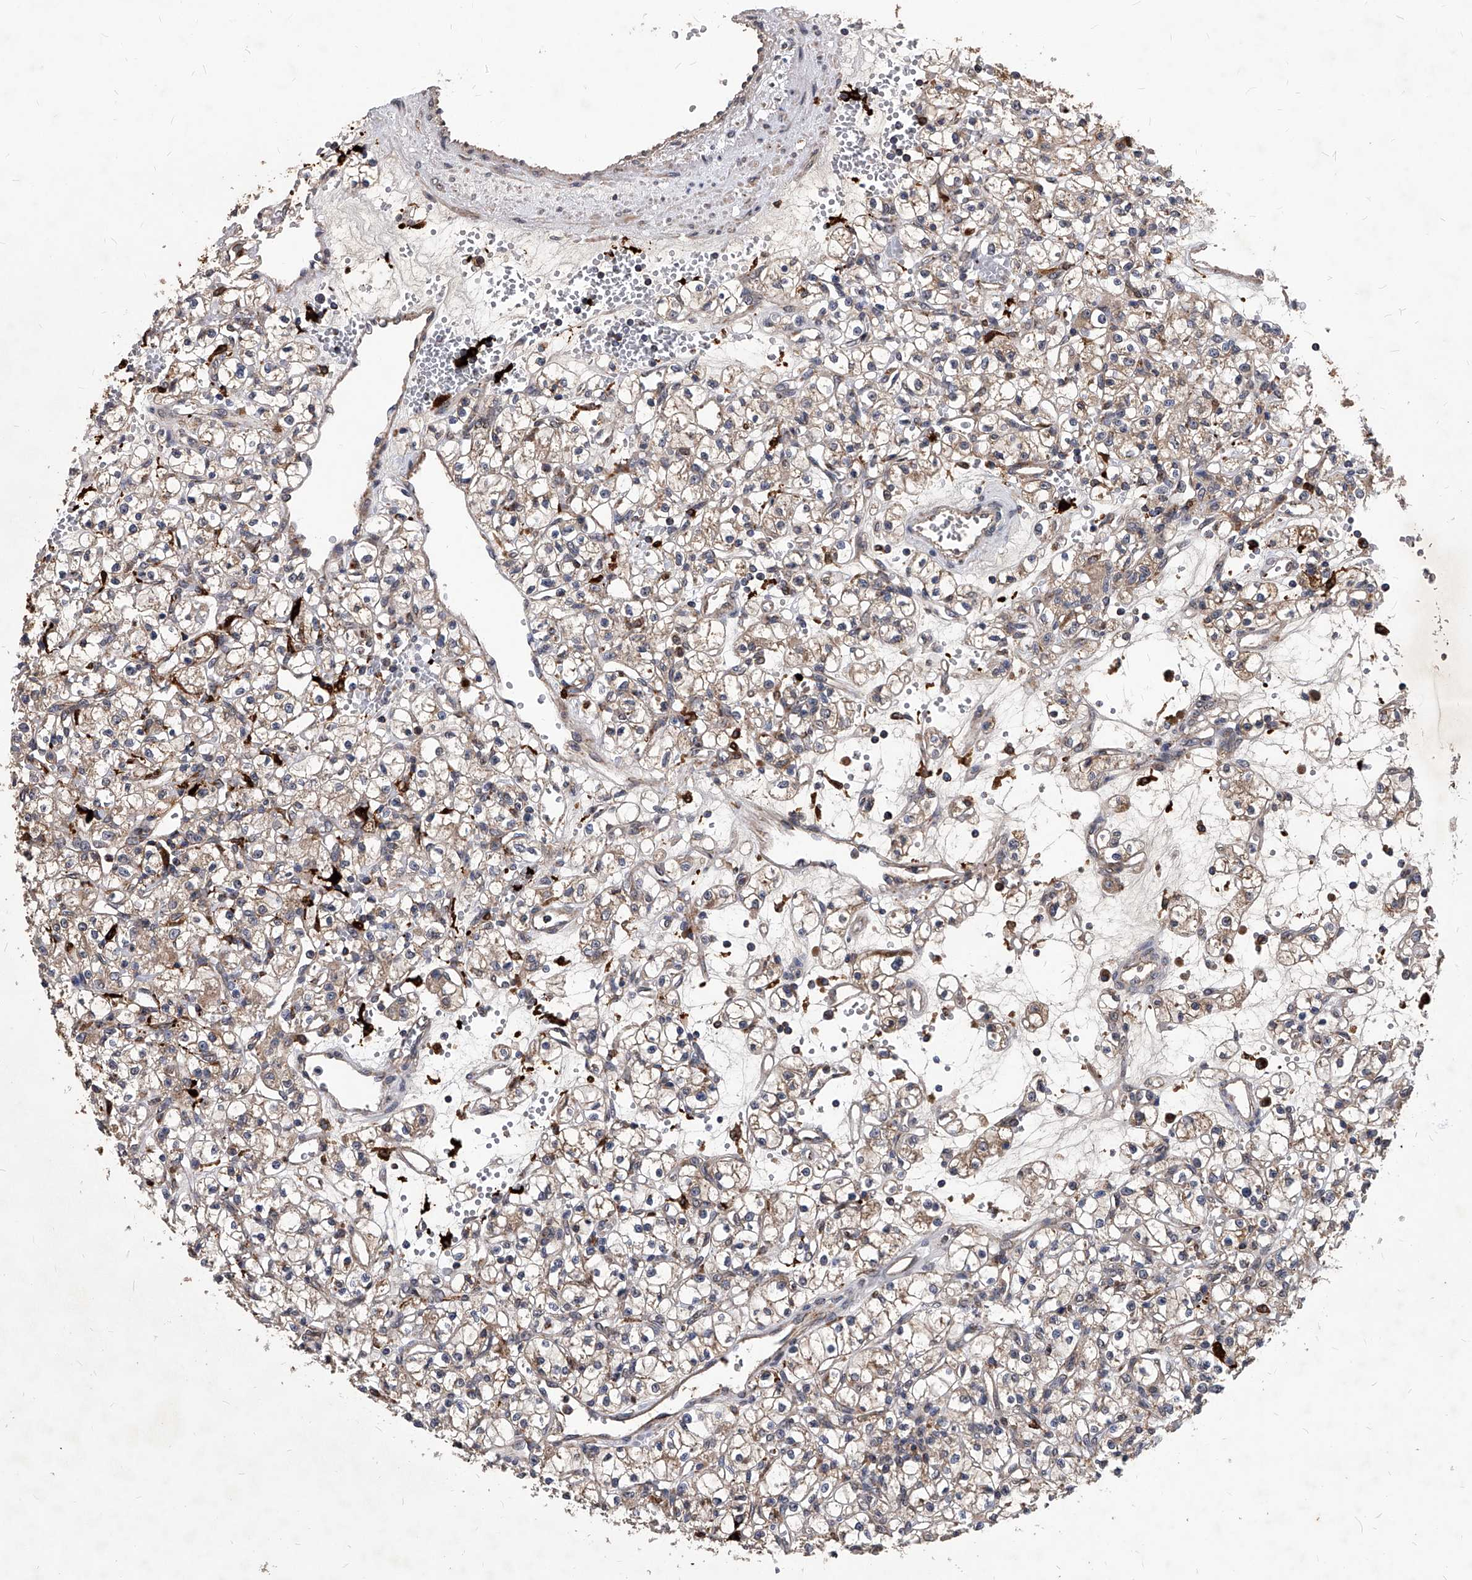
{"staining": {"intensity": "weak", "quantity": "25%-75%", "location": "cytoplasmic/membranous"}, "tissue": "renal cancer", "cell_type": "Tumor cells", "image_type": "cancer", "snomed": [{"axis": "morphology", "description": "Adenocarcinoma, NOS"}, {"axis": "topography", "description": "Kidney"}], "caption": "Immunohistochemical staining of renal adenocarcinoma shows low levels of weak cytoplasmic/membranous expression in approximately 25%-75% of tumor cells.", "gene": "SOBP", "patient": {"sex": "female", "age": 59}}